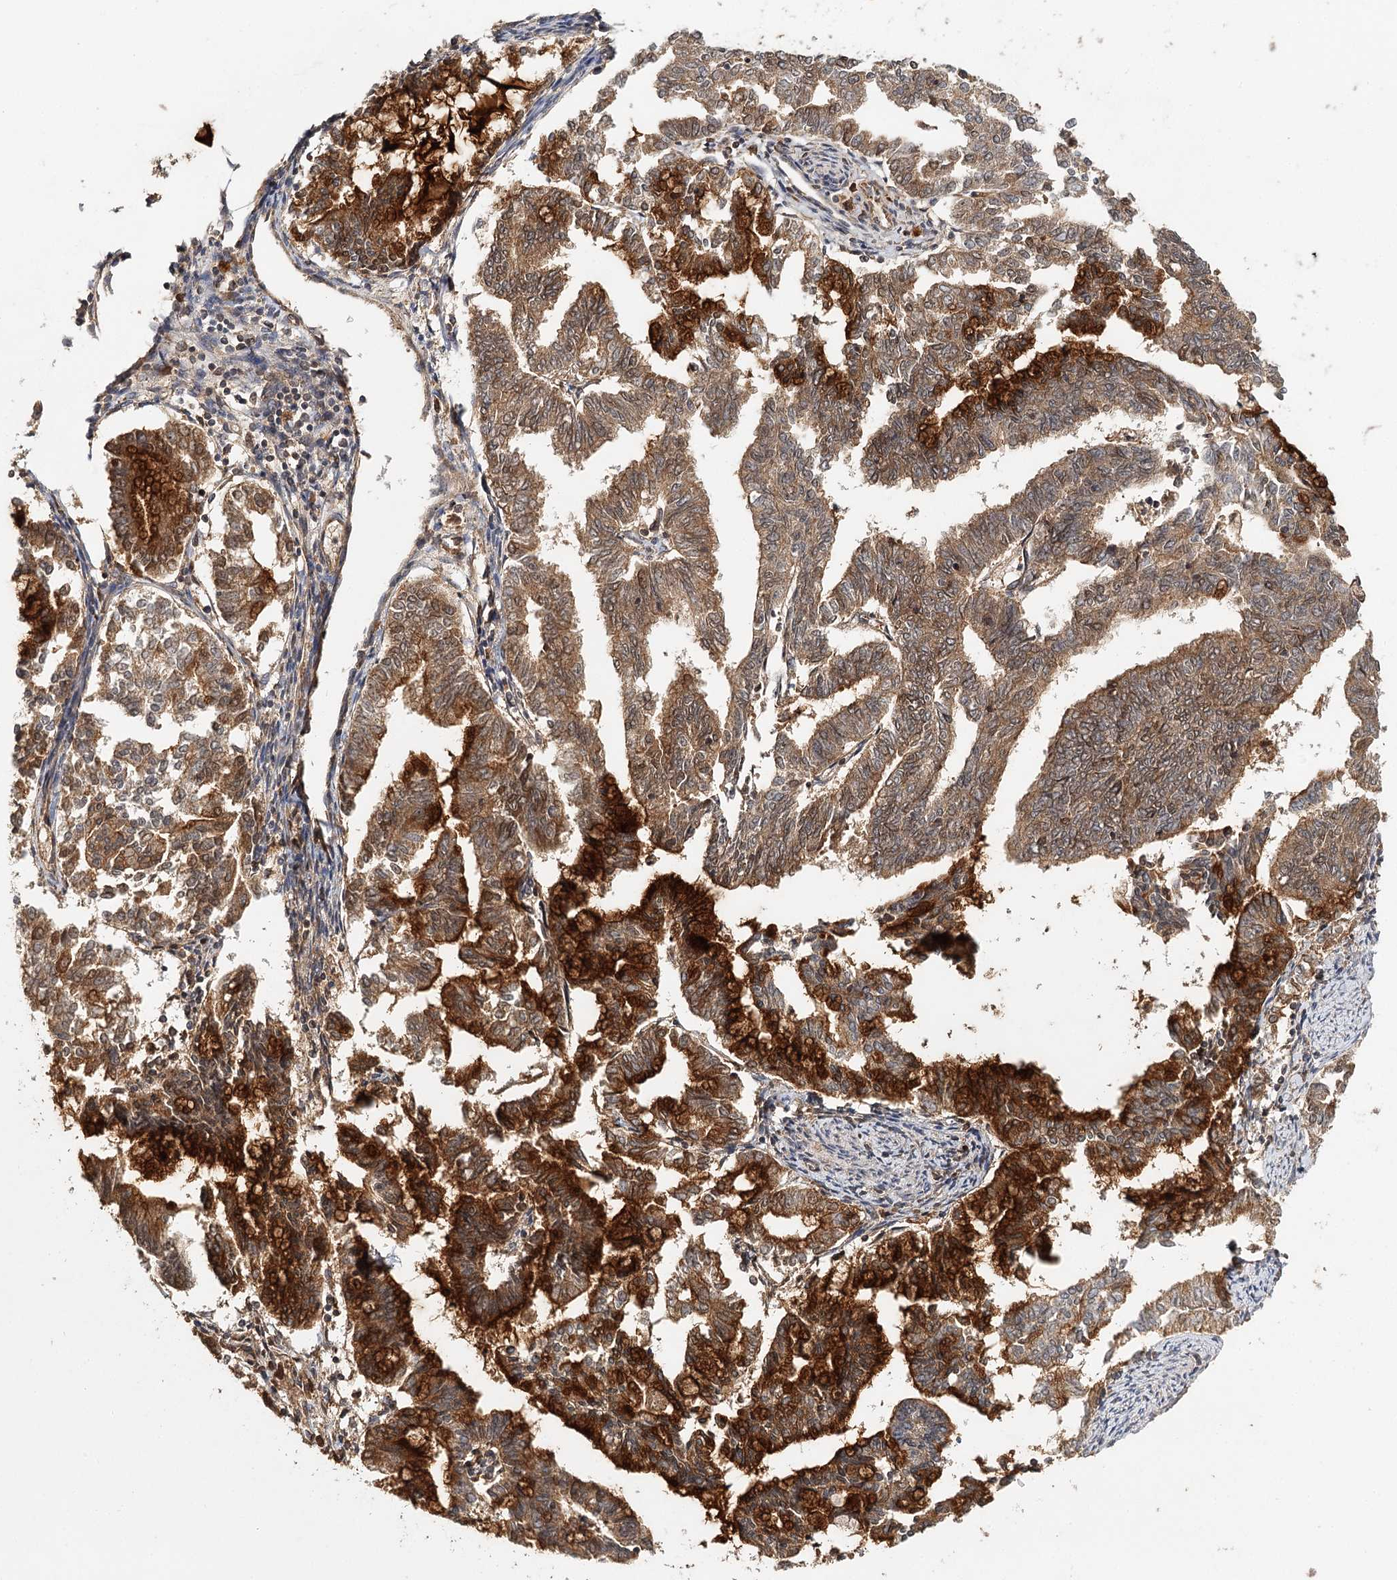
{"staining": {"intensity": "strong", "quantity": ">75%", "location": "cytoplasmic/membranous"}, "tissue": "endometrial cancer", "cell_type": "Tumor cells", "image_type": "cancer", "snomed": [{"axis": "morphology", "description": "Adenocarcinoma, NOS"}, {"axis": "topography", "description": "Endometrium"}], "caption": "Endometrial cancer (adenocarcinoma) tissue shows strong cytoplasmic/membranous expression in approximately >75% of tumor cells, visualized by immunohistochemistry.", "gene": "BCR", "patient": {"sex": "female", "age": 79}}